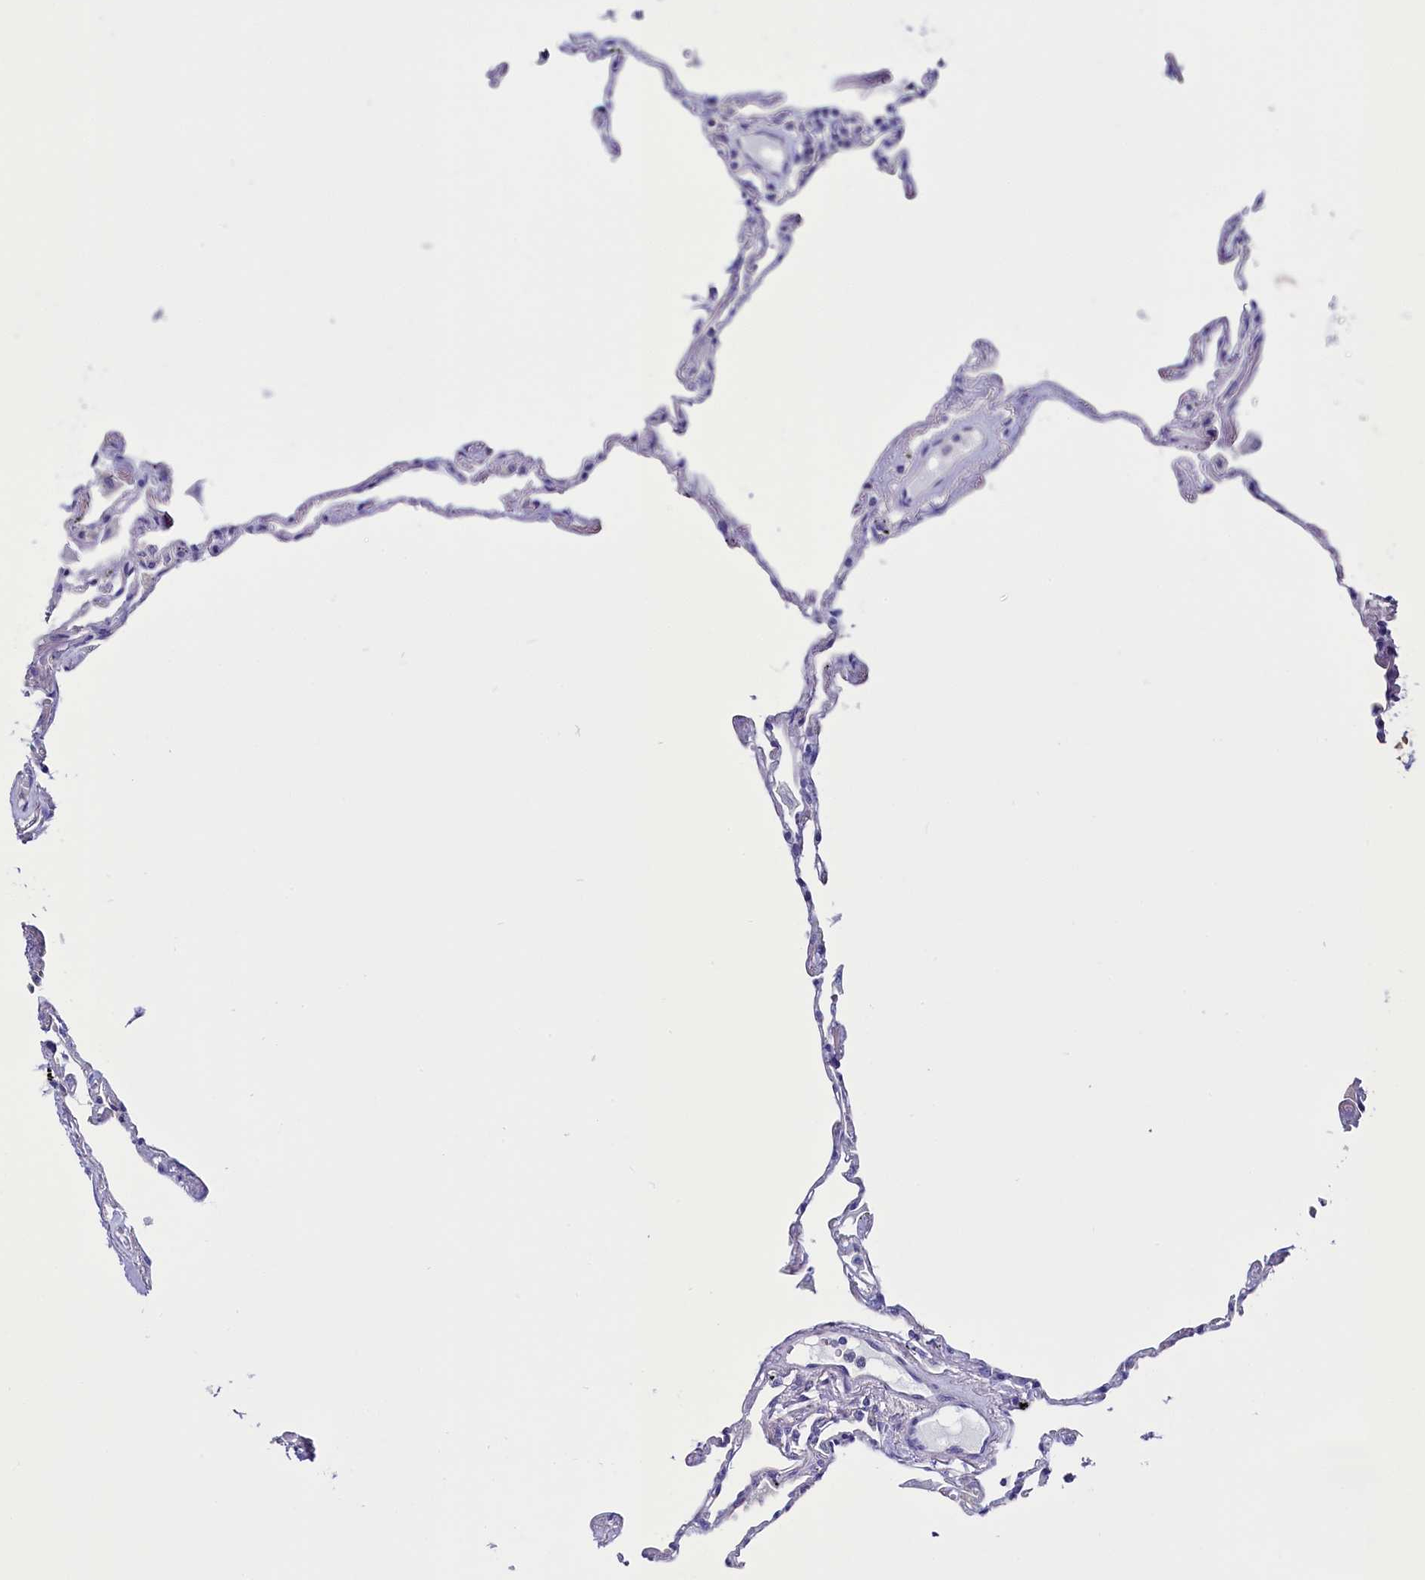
{"staining": {"intensity": "negative", "quantity": "none", "location": "none"}, "tissue": "lung", "cell_type": "Alveolar cells", "image_type": "normal", "snomed": [{"axis": "morphology", "description": "Normal tissue, NOS"}, {"axis": "topography", "description": "Lung"}], "caption": "The image exhibits no staining of alveolar cells in normal lung.", "gene": "CIAPIN1", "patient": {"sex": "female", "age": 67}}